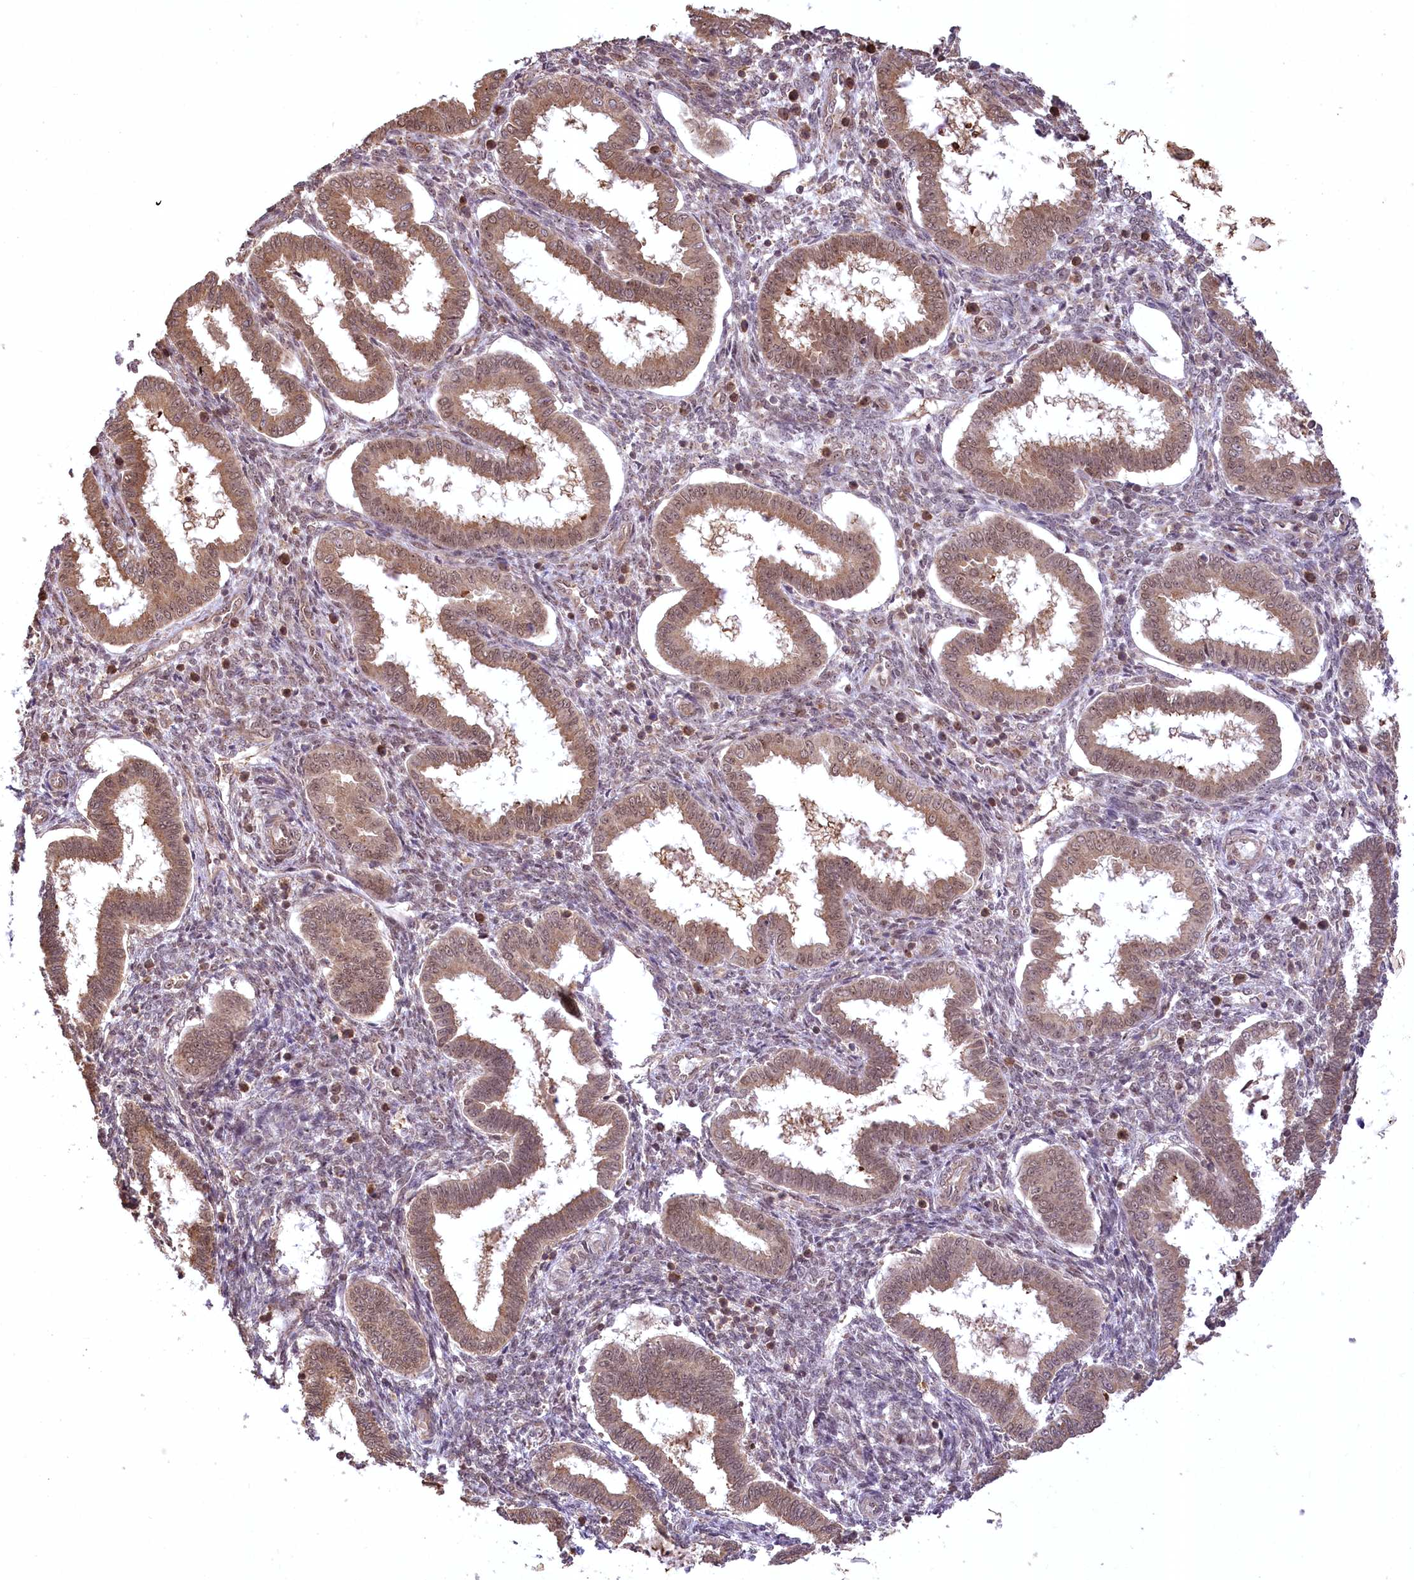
{"staining": {"intensity": "negative", "quantity": "none", "location": "none"}, "tissue": "endometrium", "cell_type": "Cells in endometrial stroma", "image_type": "normal", "snomed": [{"axis": "morphology", "description": "Normal tissue, NOS"}, {"axis": "topography", "description": "Endometrium"}], "caption": "Immunohistochemistry of benign human endometrium reveals no staining in cells in endometrial stroma. The staining was performed using DAB to visualize the protein expression in brown, while the nuclei were stained in blue with hematoxylin (Magnification: 20x).", "gene": "SERGEF", "patient": {"sex": "female", "age": 24}}